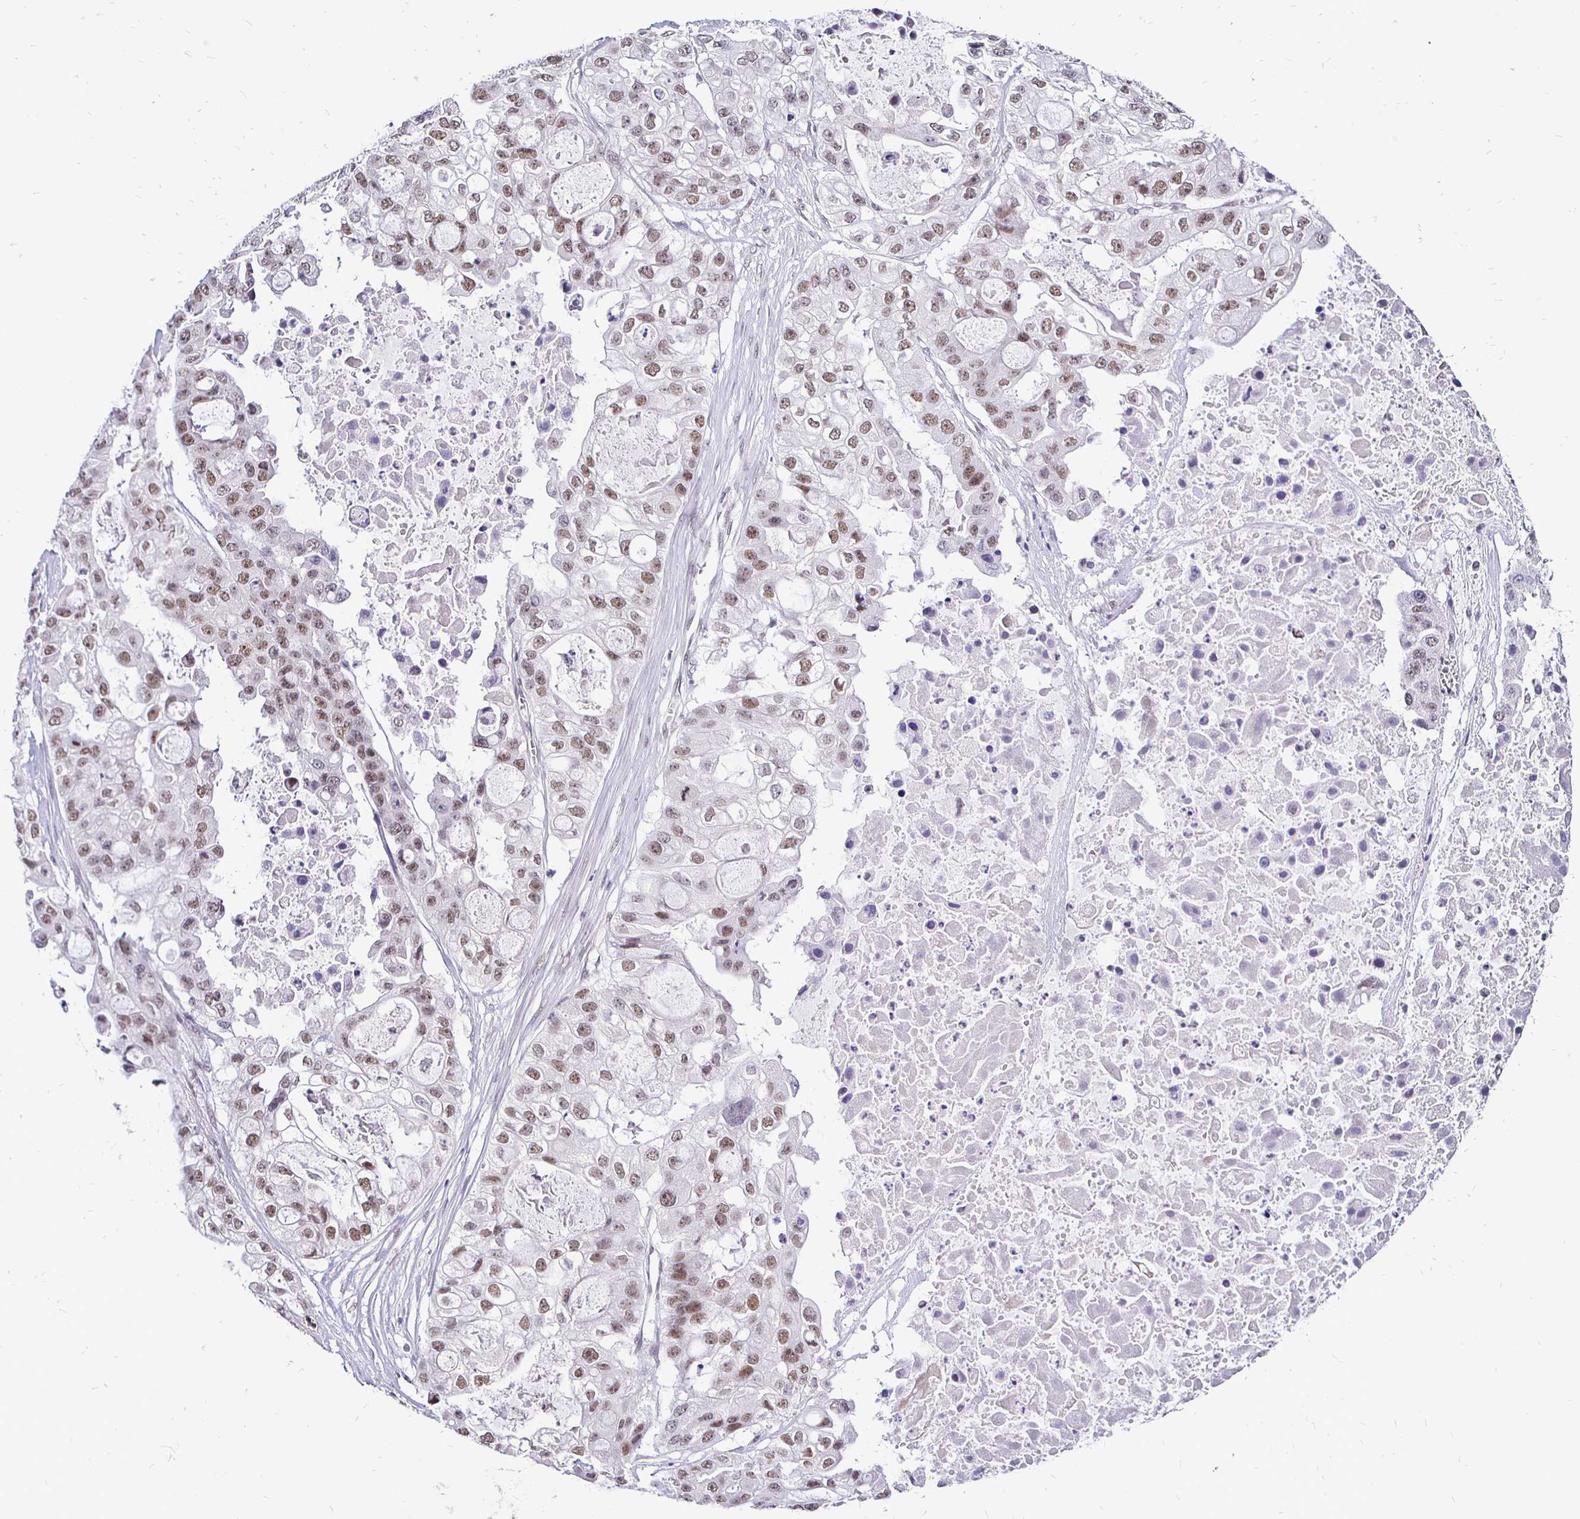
{"staining": {"intensity": "moderate", "quantity": ">75%", "location": "nuclear"}, "tissue": "ovarian cancer", "cell_type": "Tumor cells", "image_type": "cancer", "snomed": [{"axis": "morphology", "description": "Cystadenocarcinoma, serous, NOS"}, {"axis": "topography", "description": "Ovary"}], "caption": "The histopathology image displays staining of ovarian cancer (serous cystadenocarcinoma), revealing moderate nuclear protein expression (brown color) within tumor cells.", "gene": "SIN3A", "patient": {"sex": "female", "age": 56}}